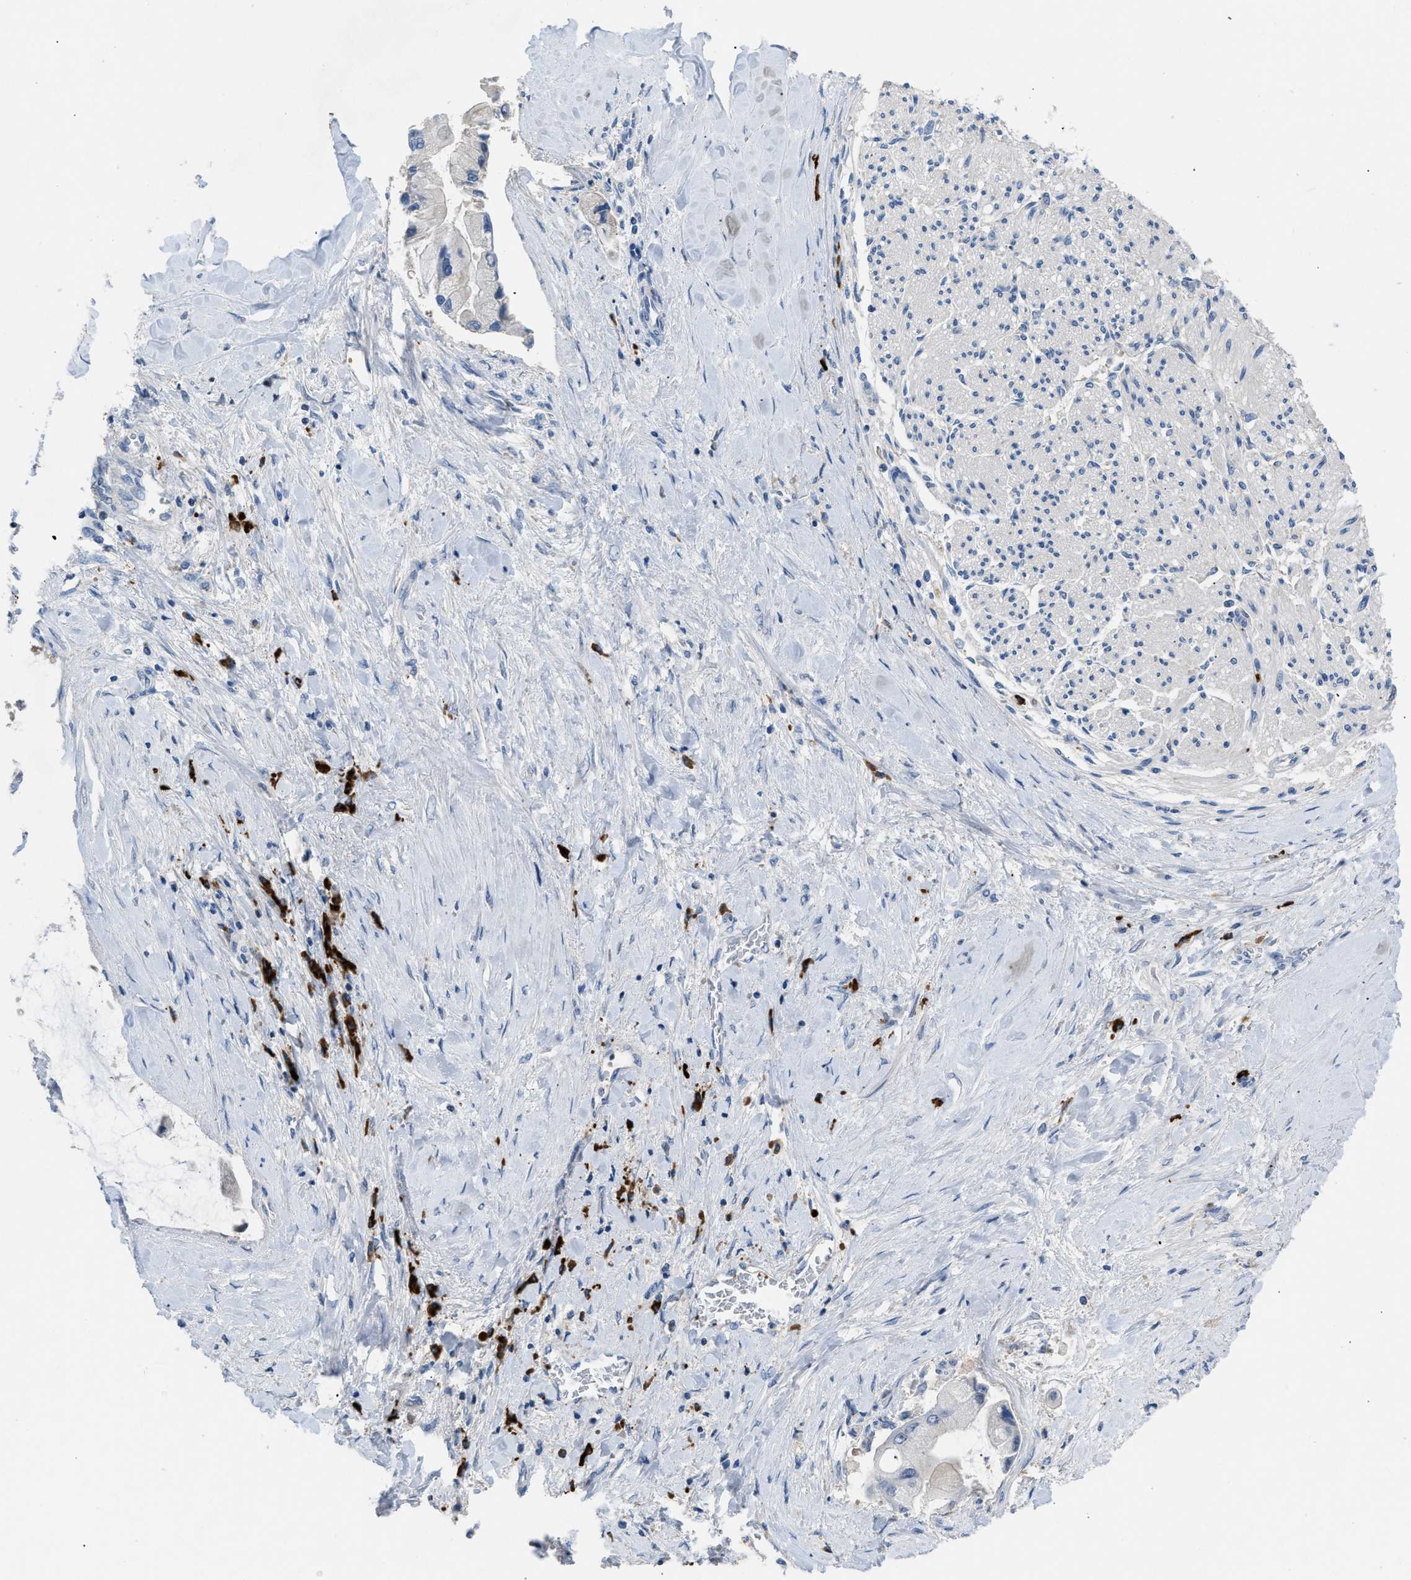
{"staining": {"intensity": "negative", "quantity": "none", "location": "none"}, "tissue": "liver cancer", "cell_type": "Tumor cells", "image_type": "cancer", "snomed": [{"axis": "morphology", "description": "Cholangiocarcinoma"}, {"axis": "topography", "description": "Liver"}], "caption": "IHC image of liver cancer stained for a protein (brown), which demonstrates no expression in tumor cells. Brightfield microscopy of IHC stained with DAB (3,3'-diaminobenzidine) (brown) and hematoxylin (blue), captured at high magnification.", "gene": "FGF18", "patient": {"sex": "male", "age": 50}}